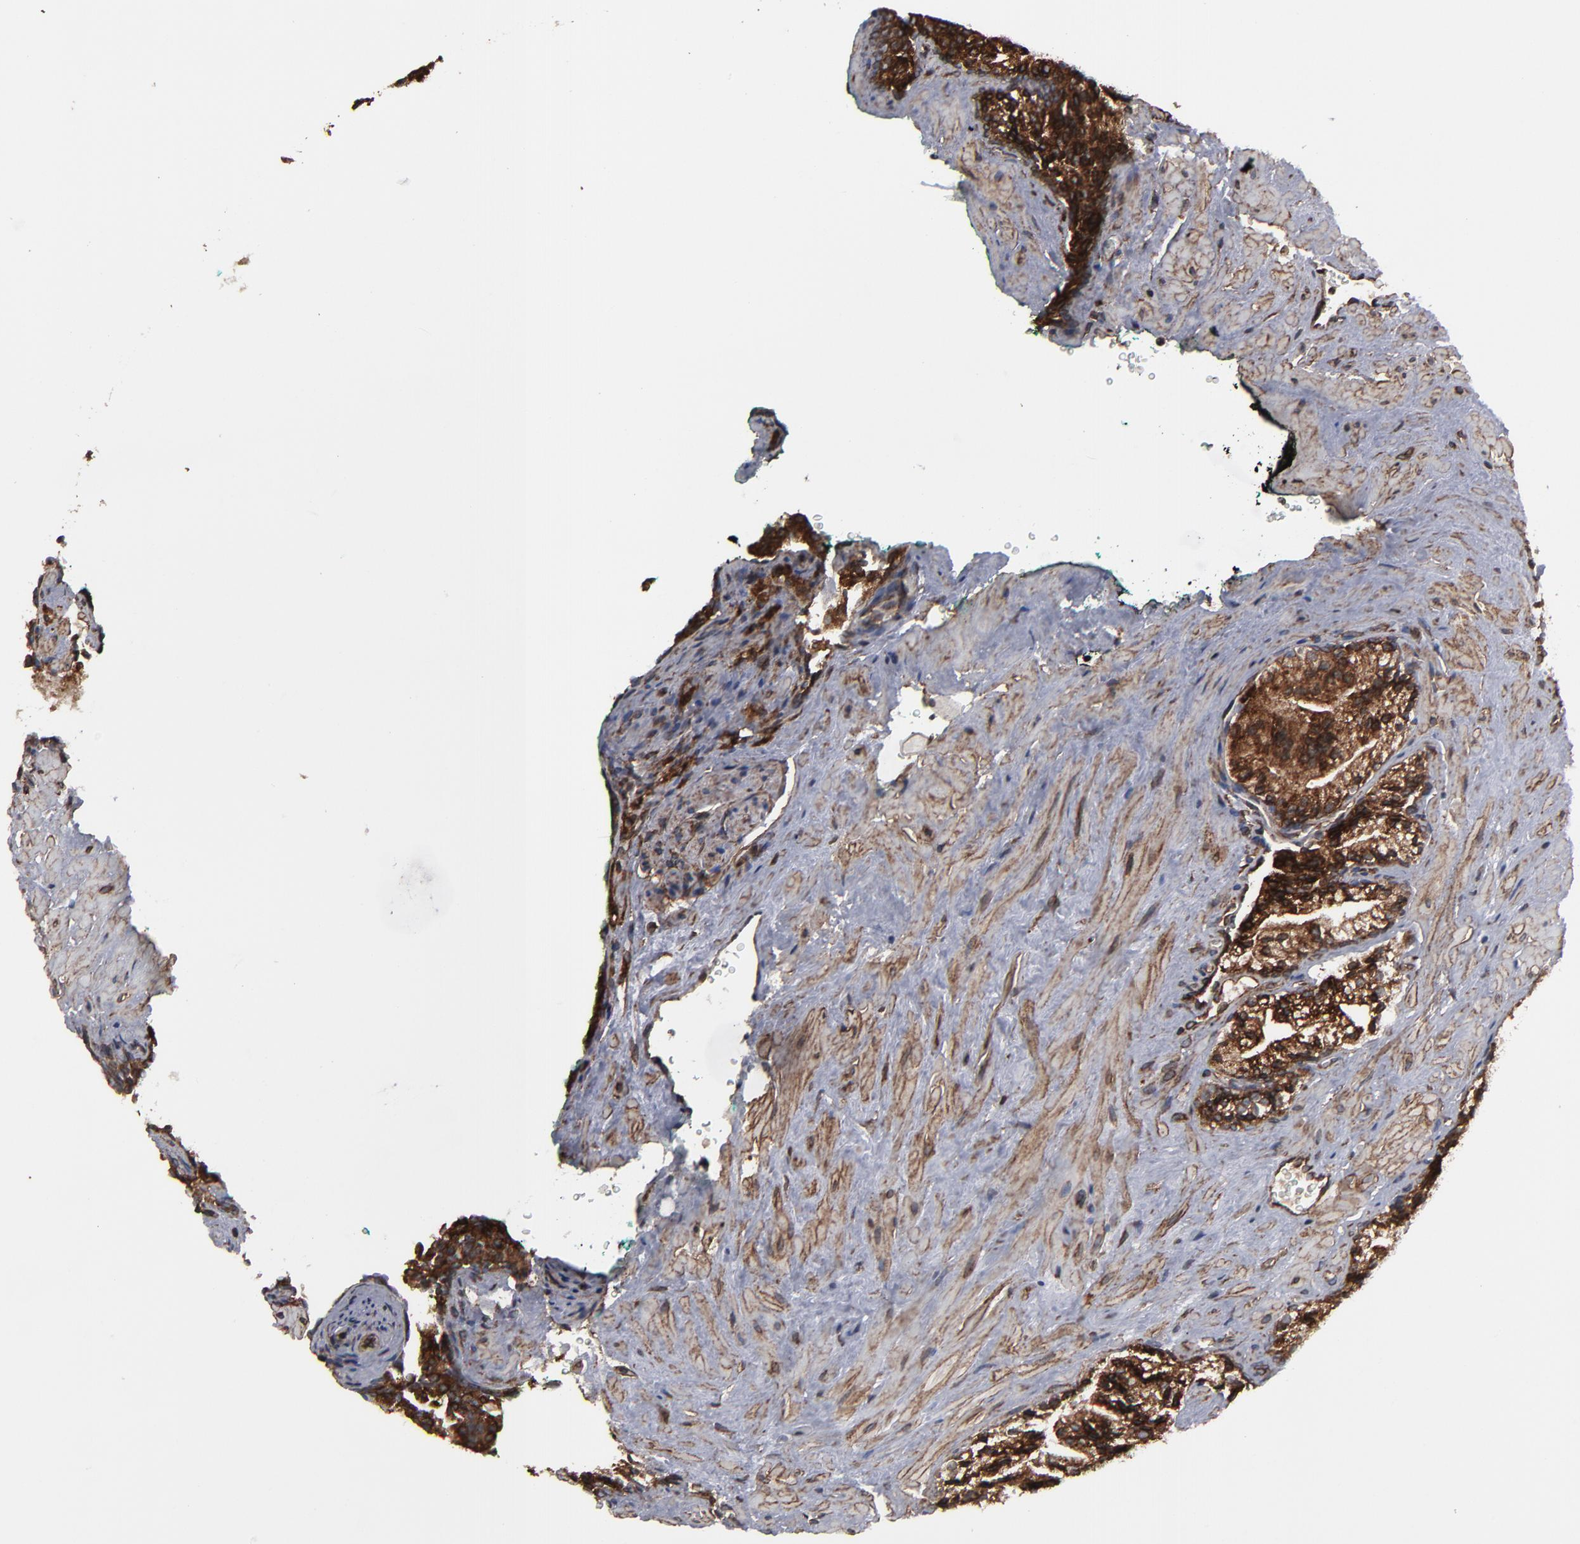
{"staining": {"intensity": "strong", "quantity": ">75%", "location": "cytoplasmic/membranous"}, "tissue": "prostate cancer", "cell_type": "Tumor cells", "image_type": "cancer", "snomed": [{"axis": "morphology", "description": "Adenocarcinoma, Medium grade"}, {"axis": "topography", "description": "Prostate"}], "caption": "Prostate cancer (medium-grade adenocarcinoma) stained with IHC shows strong cytoplasmic/membranous expression in about >75% of tumor cells. The protein is shown in brown color, while the nuclei are stained blue.", "gene": "CNIH1", "patient": {"sex": "male", "age": 64}}